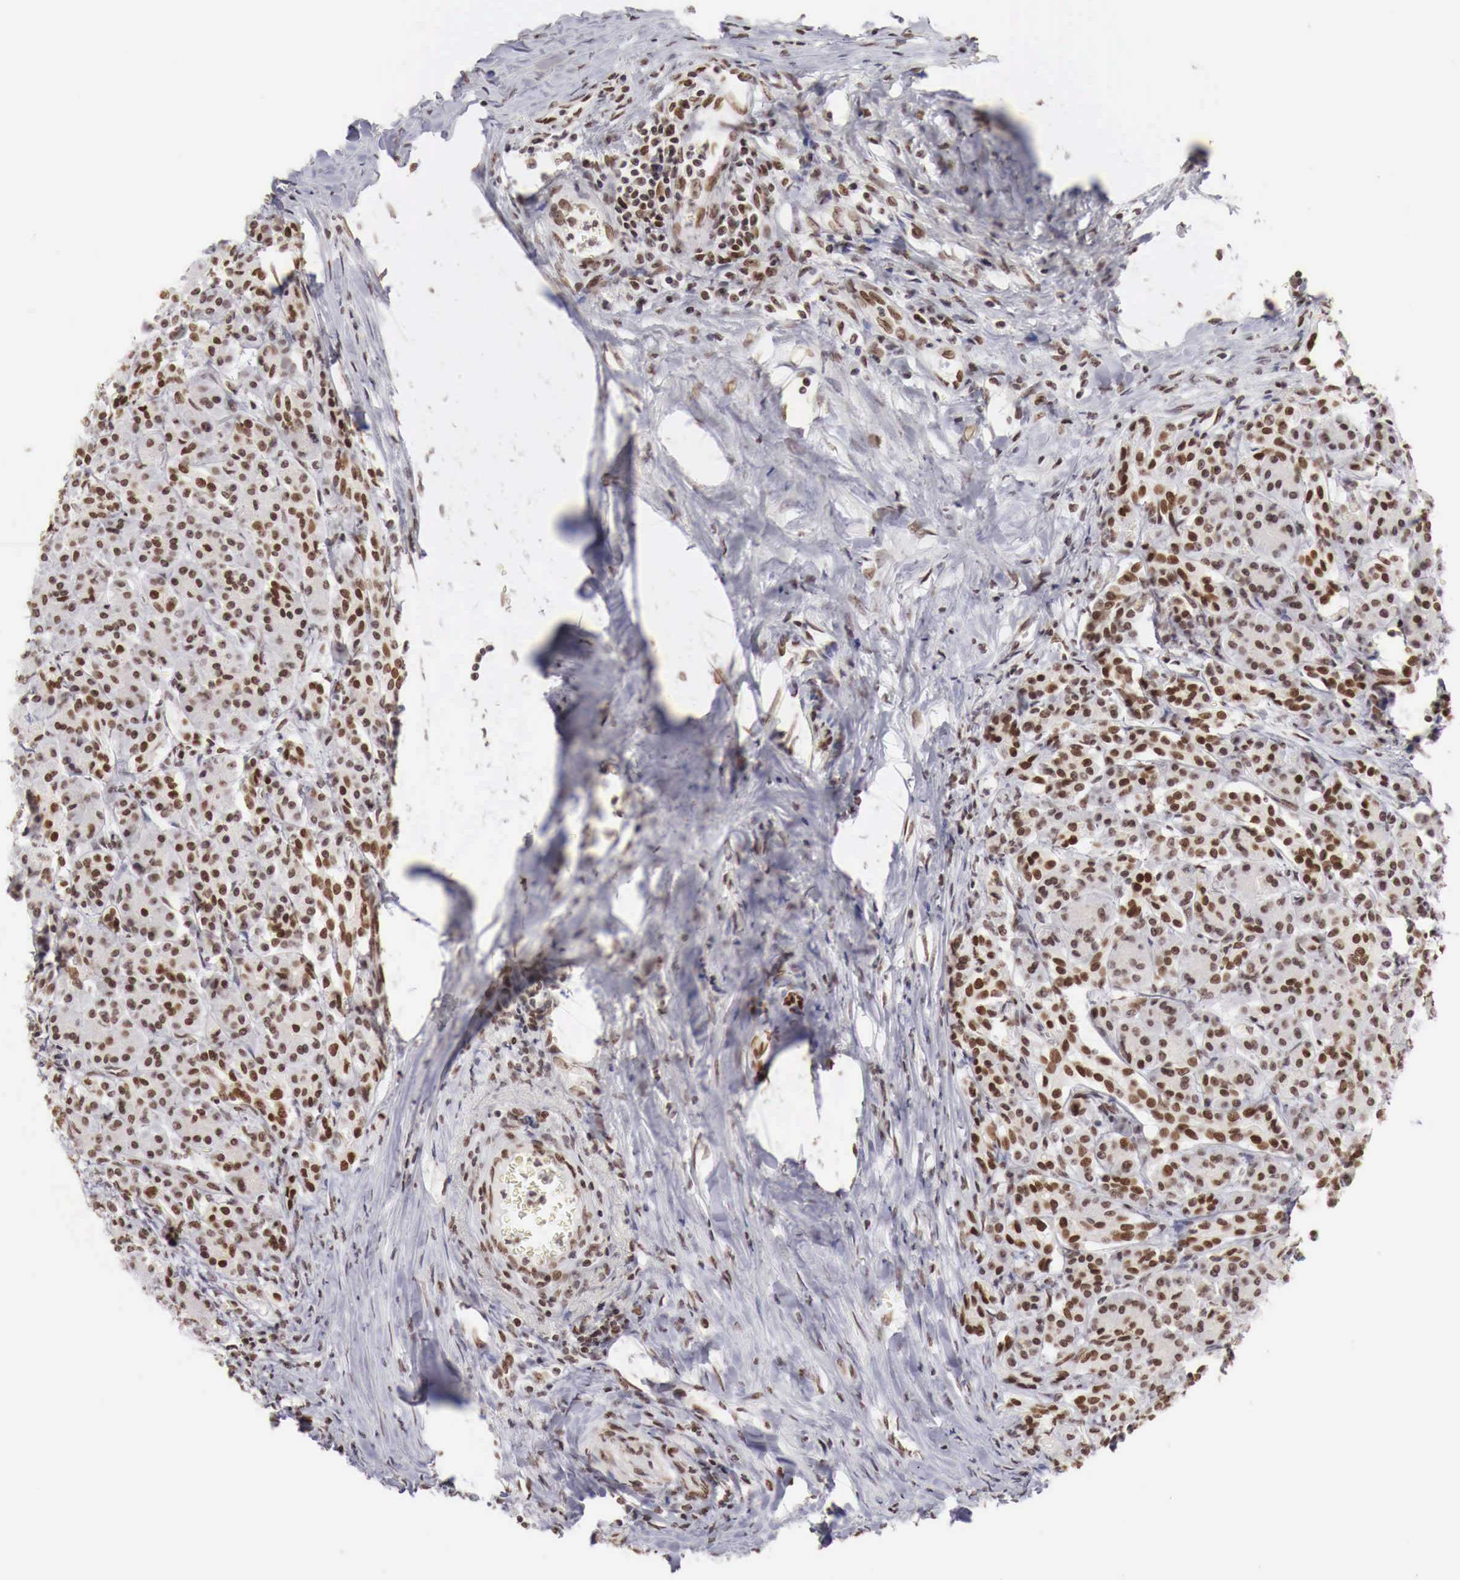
{"staining": {"intensity": "strong", "quantity": "25%-75%", "location": "nuclear"}, "tissue": "pancreas", "cell_type": "Exocrine glandular cells", "image_type": "normal", "snomed": [{"axis": "morphology", "description": "Normal tissue, NOS"}, {"axis": "topography", "description": "Lymph node"}, {"axis": "topography", "description": "Pancreas"}], "caption": "Immunohistochemical staining of normal pancreas shows high levels of strong nuclear staining in approximately 25%-75% of exocrine glandular cells. (Brightfield microscopy of DAB IHC at high magnification).", "gene": "PHF14", "patient": {"sex": "male", "age": 59}}